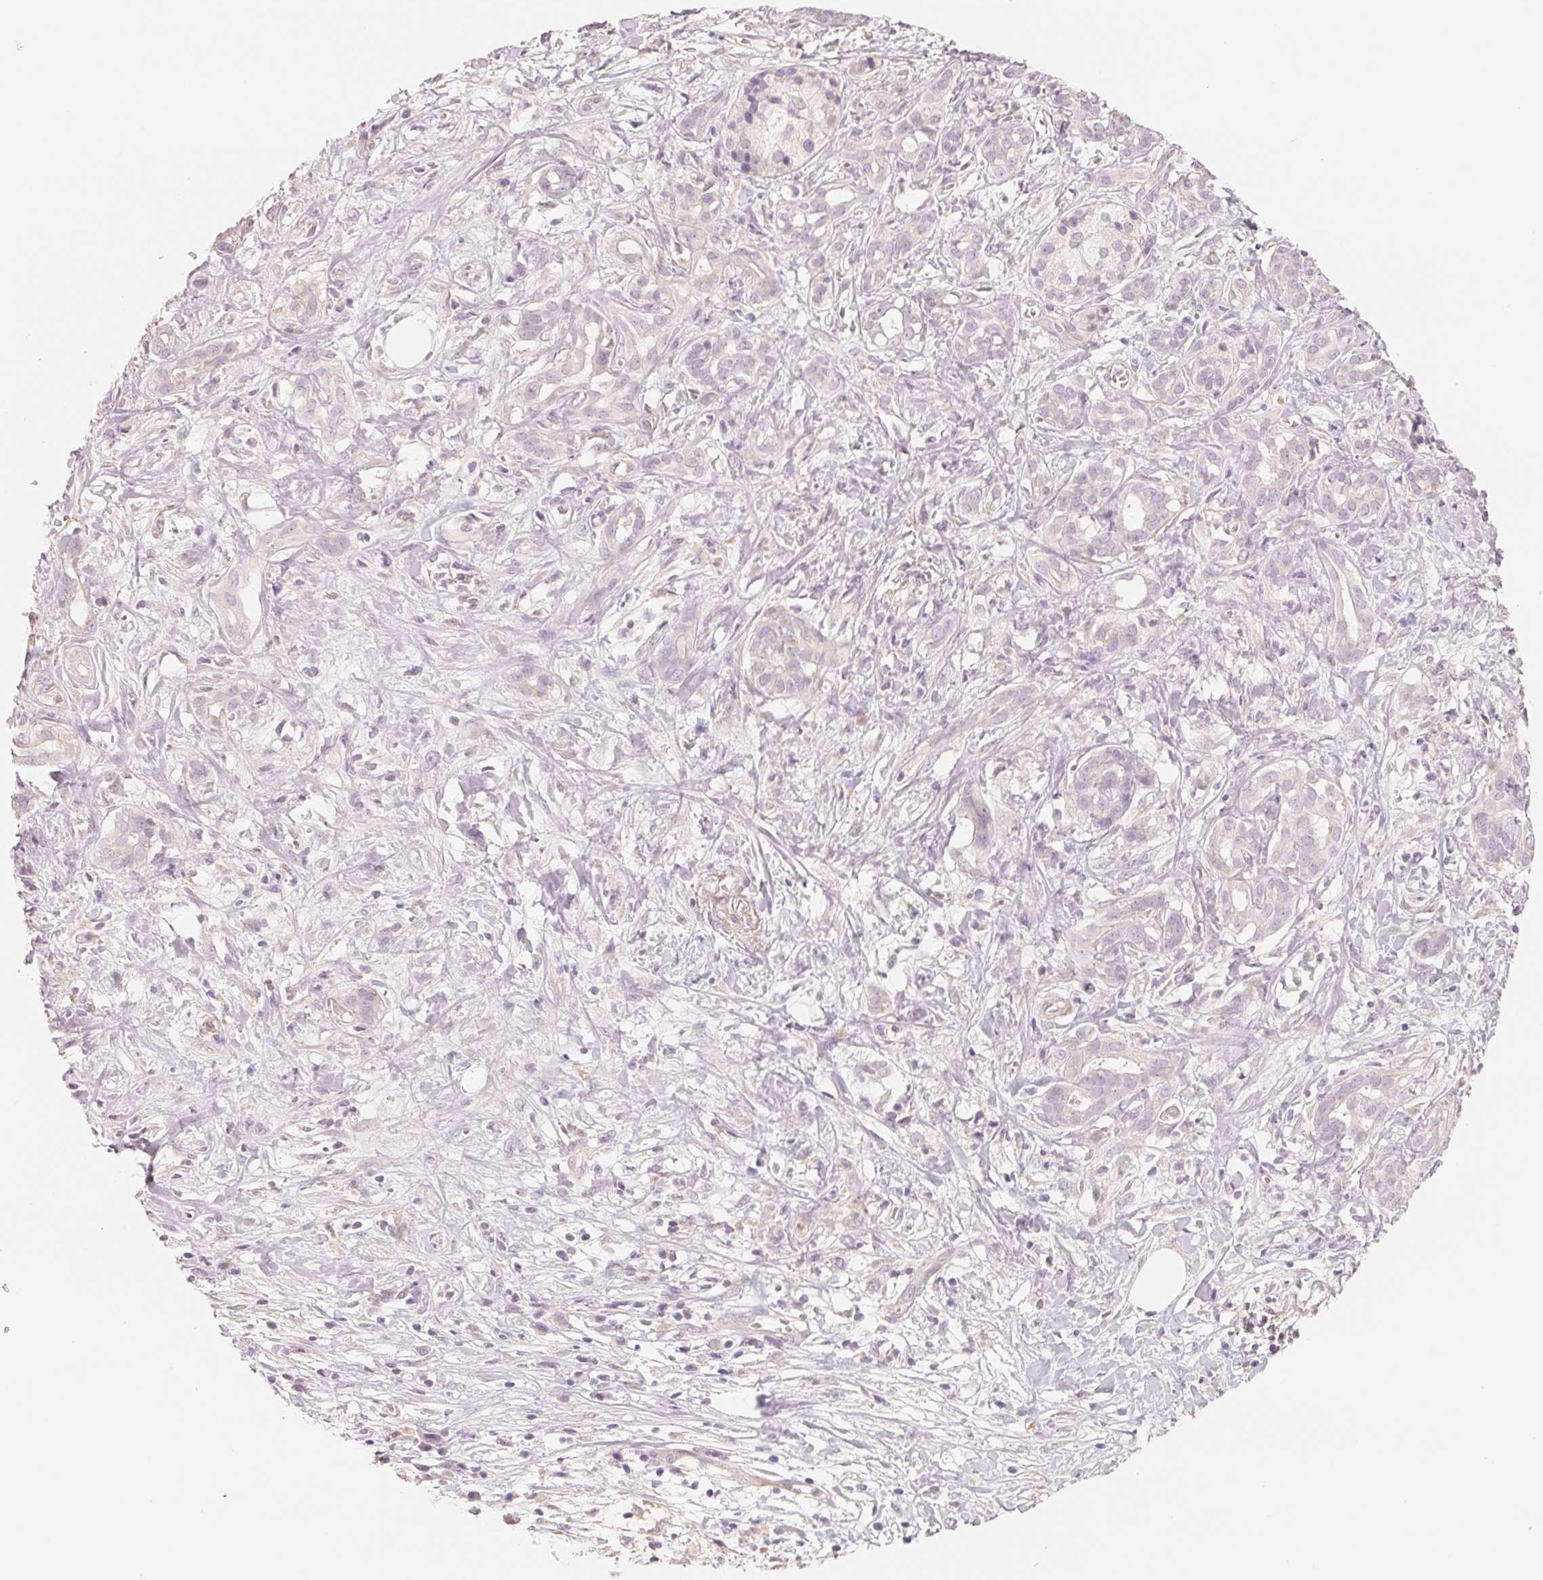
{"staining": {"intensity": "negative", "quantity": "none", "location": "none"}, "tissue": "pancreatic cancer", "cell_type": "Tumor cells", "image_type": "cancer", "snomed": [{"axis": "morphology", "description": "Adenocarcinoma, NOS"}, {"axis": "topography", "description": "Pancreas"}], "caption": "Immunohistochemistry photomicrograph of neoplastic tissue: adenocarcinoma (pancreatic) stained with DAB (3,3'-diaminobenzidine) shows no significant protein expression in tumor cells.", "gene": "CFHR2", "patient": {"sex": "male", "age": 61}}